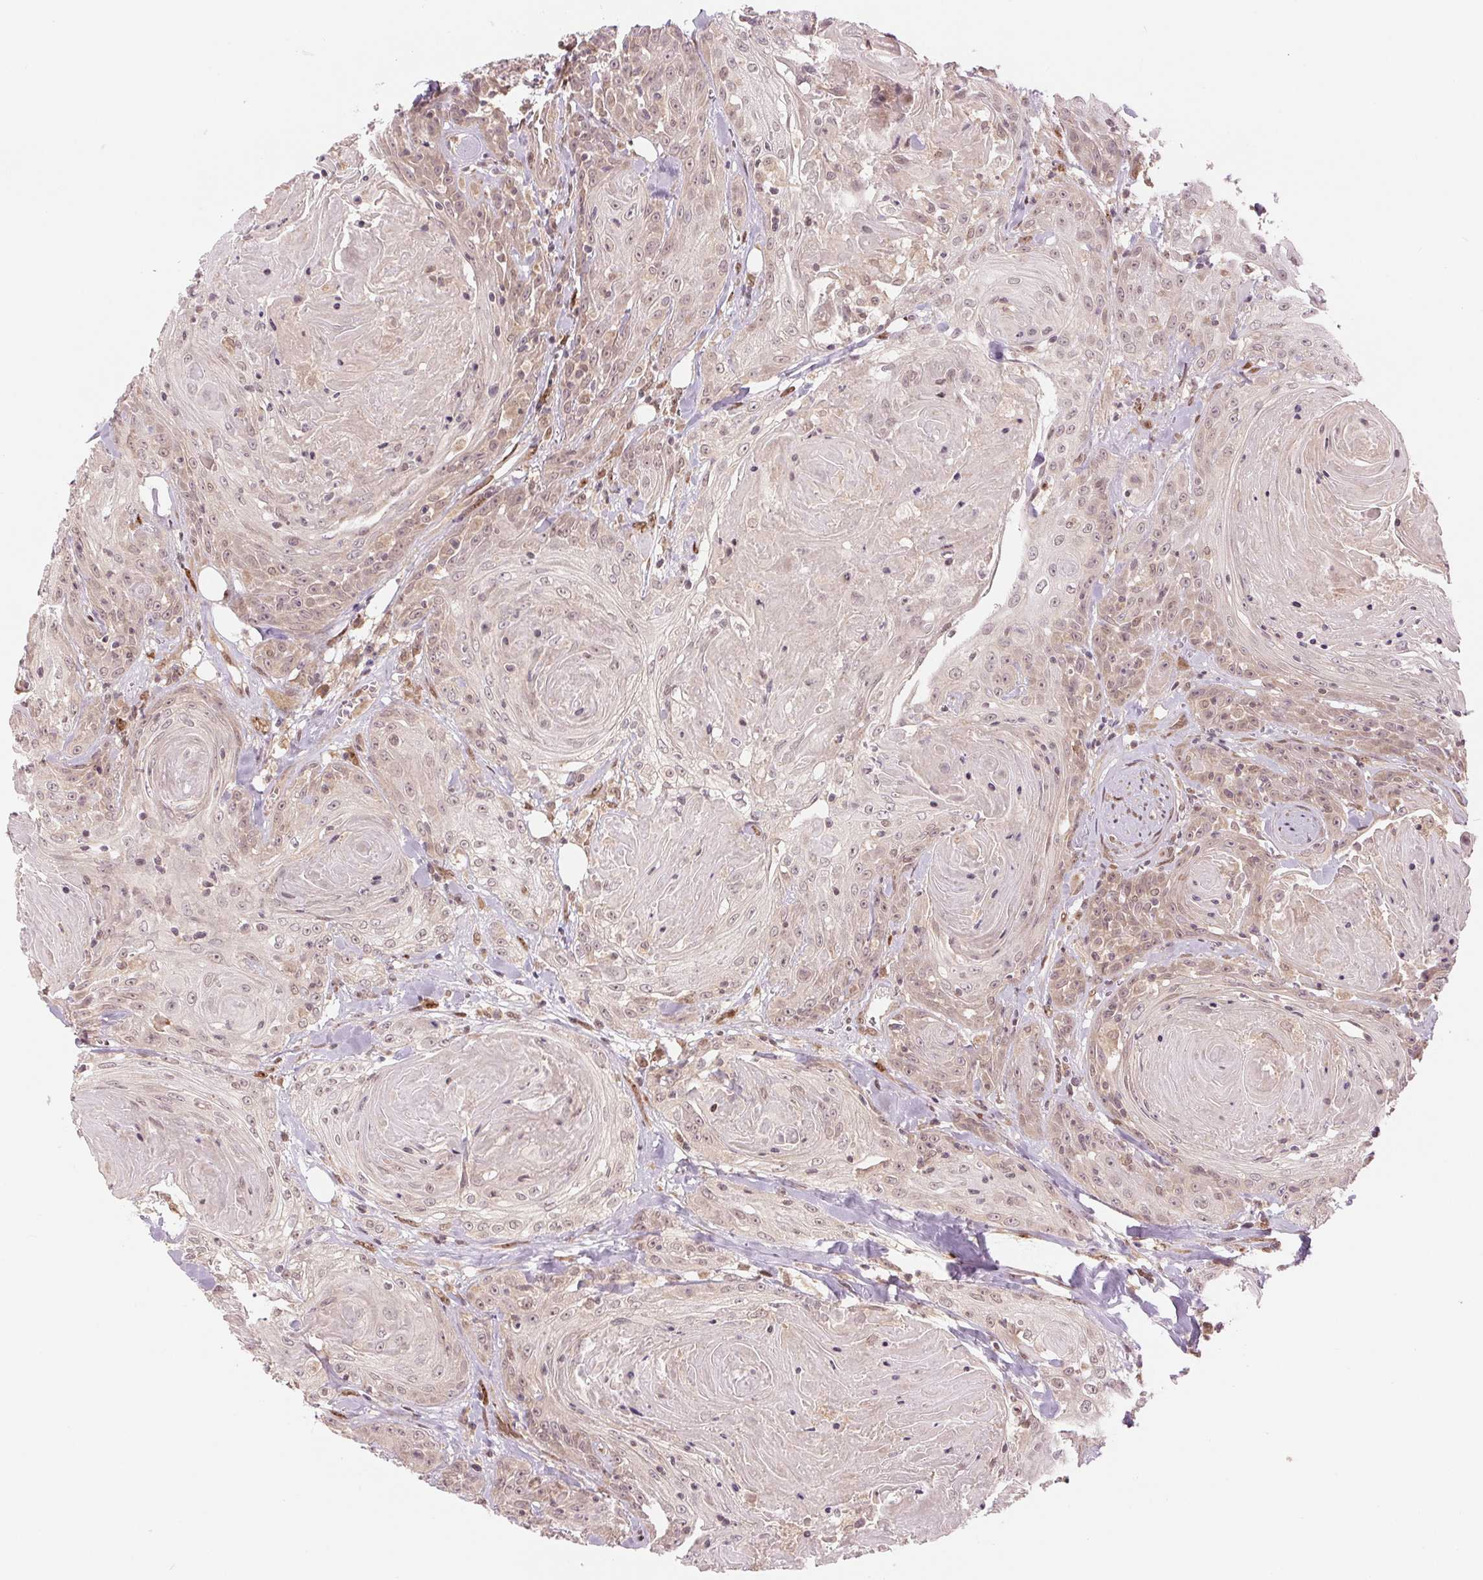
{"staining": {"intensity": "weak", "quantity": "25%-75%", "location": "nuclear"}, "tissue": "head and neck cancer", "cell_type": "Tumor cells", "image_type": "cancer", "snomed": [{"axis": "morphology", "description": "Squamous cell carcinoma, NOS"}, {"axis": "topography", "description": "Head-Neck"}], "caption": "The image demonstrates staining of head and neck cancer (squamous cell carcinoma), revealing weak nuclear protein positivity (brown color) within tumor cells.", "gene": "ERI3", "patient": {"sex": "female", "age": 84}}